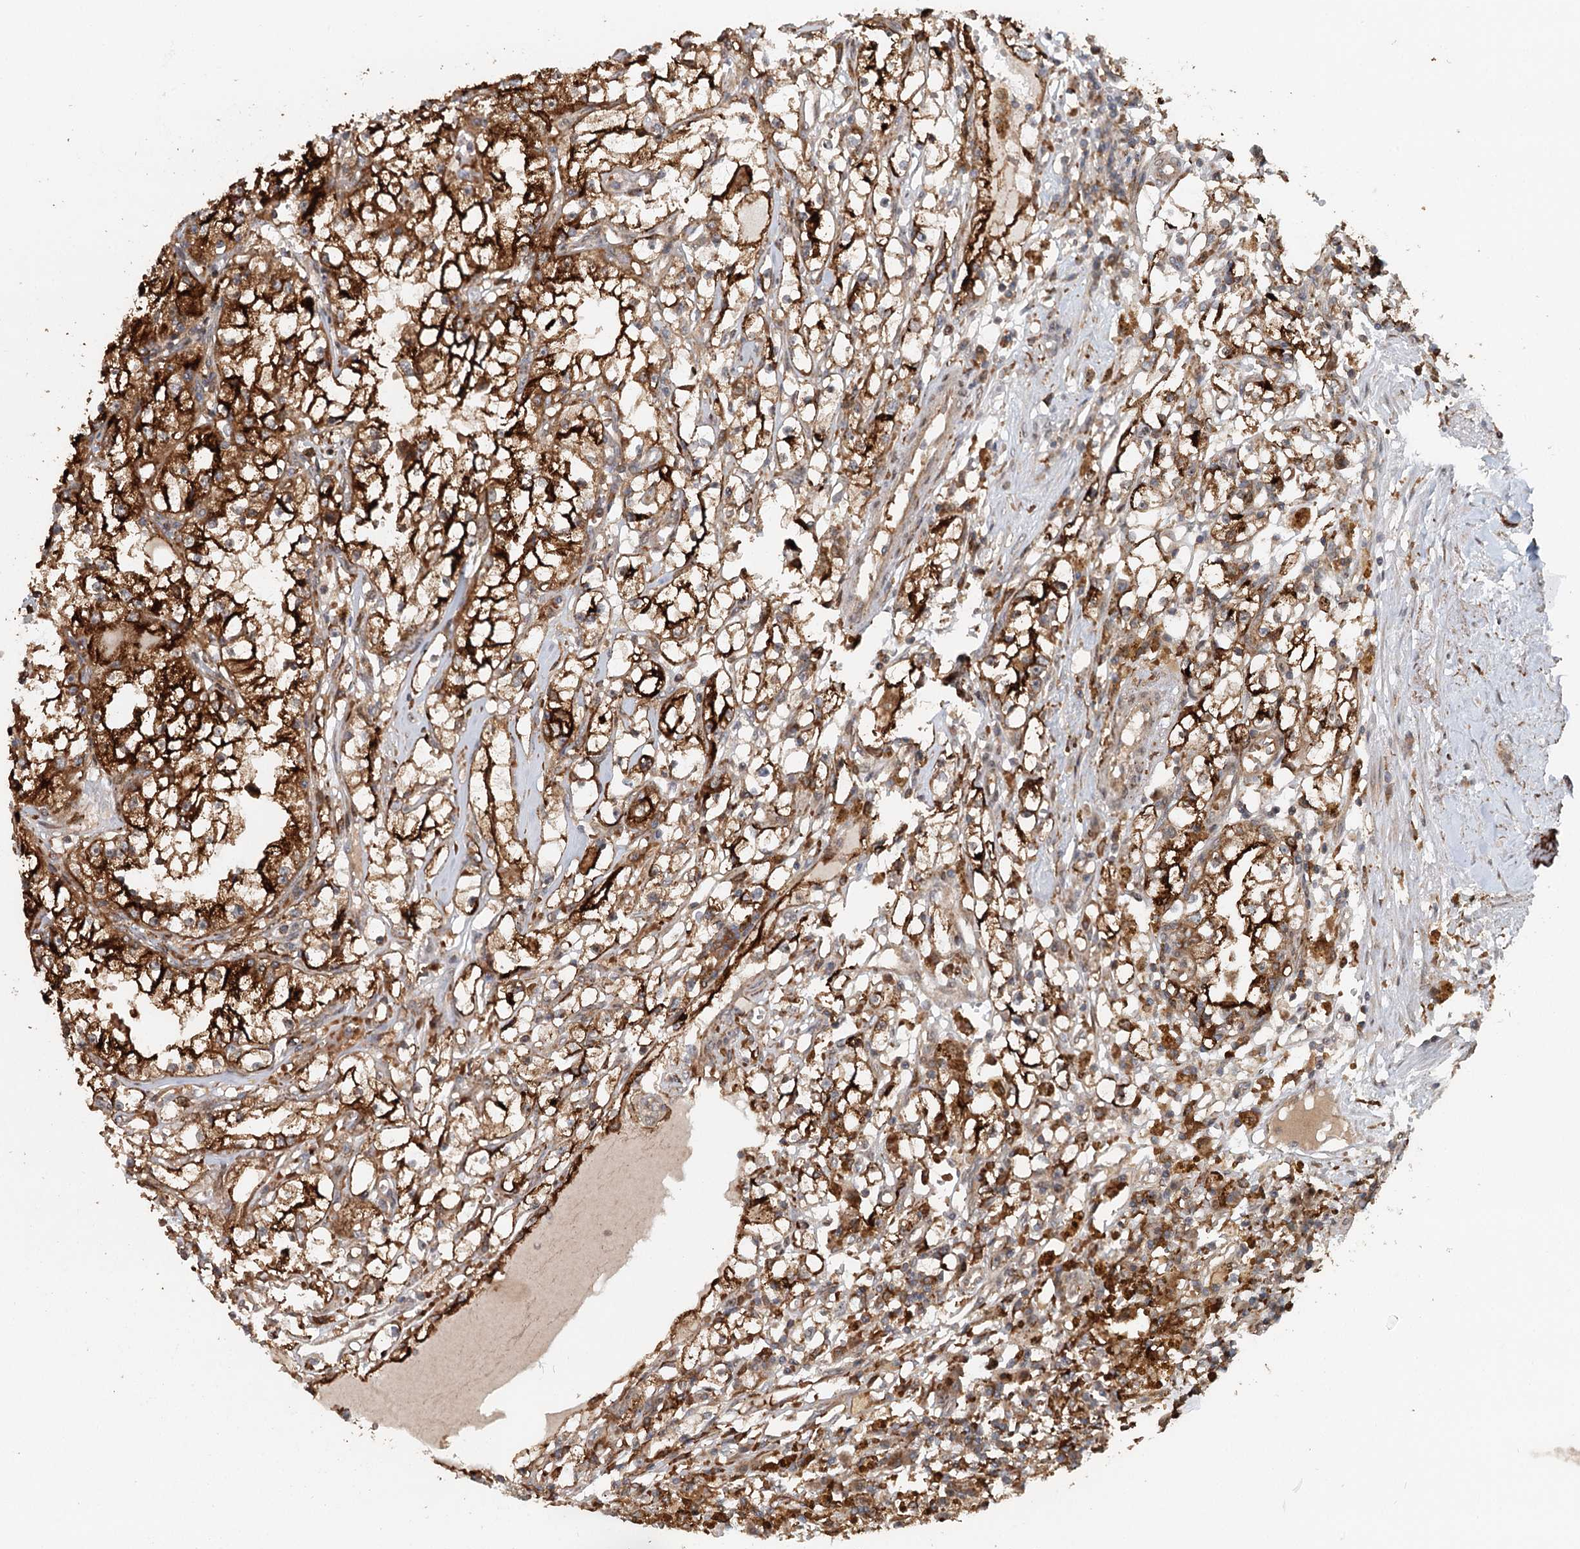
{"staining": {"intensity": "strong", "quantity": ">75%", "location": "cytoplasmic/membranous"}, "tissue": "renal cancer", "cell_type": "Tumor cells", "image_type": "cancer", "snomed": [{"axis": "morphology", "description": "Adenocarcinoma, NOS"}, {"axis": "topography", "description": "Kidney"}], "caption": "This histopathology image demonstrates immunohistochemistry (IHC) staining of renal cancer, with high strong cytoplasmic/membranous staining in approximately >75% of tumor cells.", "gene": "RNF111", "patient": {"sex": "male", "age": 56}}